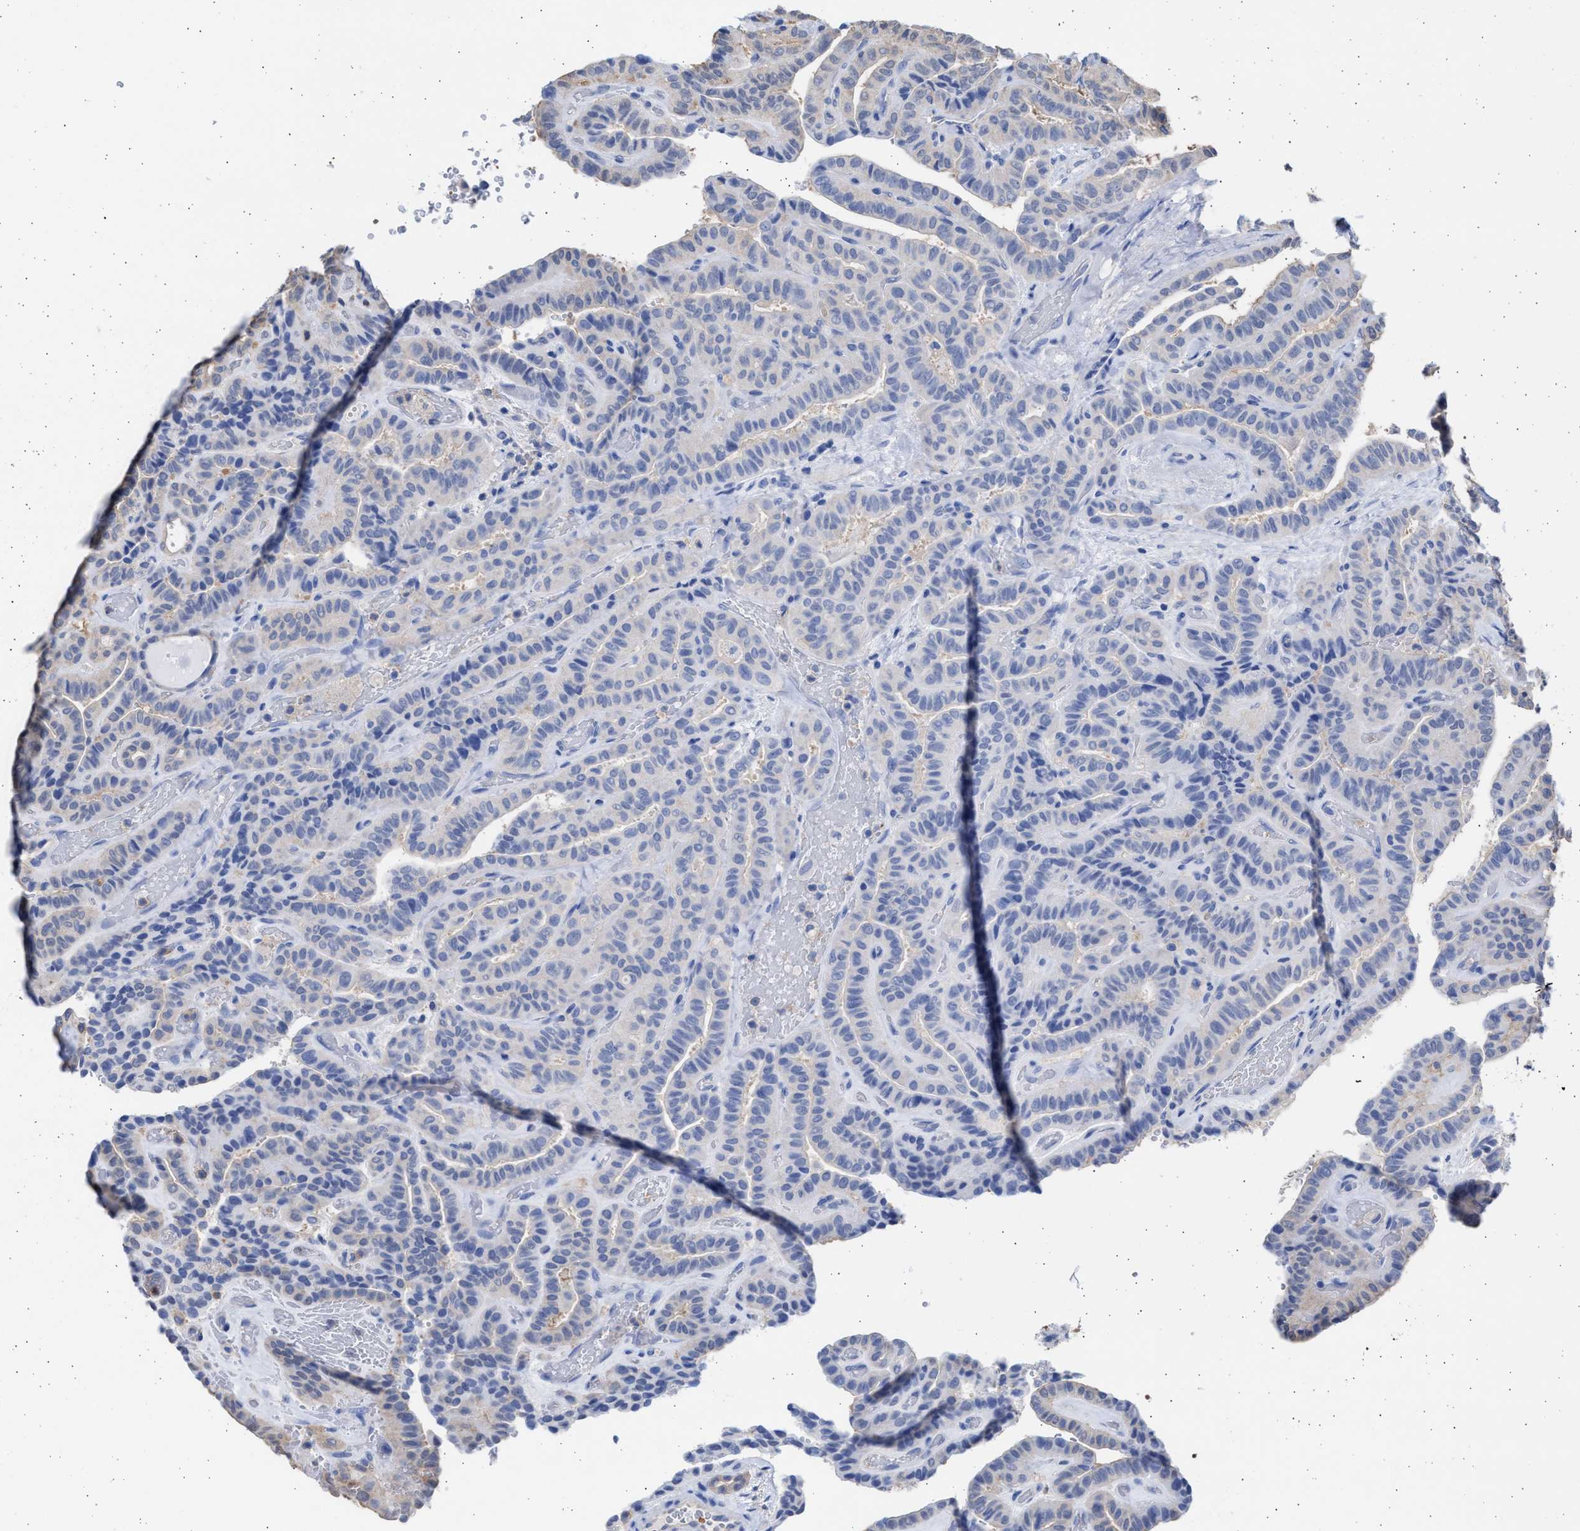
{"staining": {"intensity": "negative", "quantity": "none", "location": "none"}, "tissue": "thyroid cancer", "cell_type": "Tumor cells", "image_type": "cancer", "snomed": [{"axis": "morphology", "description": "Papillary adenocarcinoma, NOS"}, {"axis": "topography", "description": "Thyroid gland"}], "caption": "A photomicrograph of human thyroid cancer is negative for staining in tumor cells. The staining was performed using DAB to visualize the protein expression in brown, while the nuclei were stained in blue with hematoxylin (Magnification: 20x).", "gene": "ALDOC", "patient": {"sex": "male", "age": 77}}